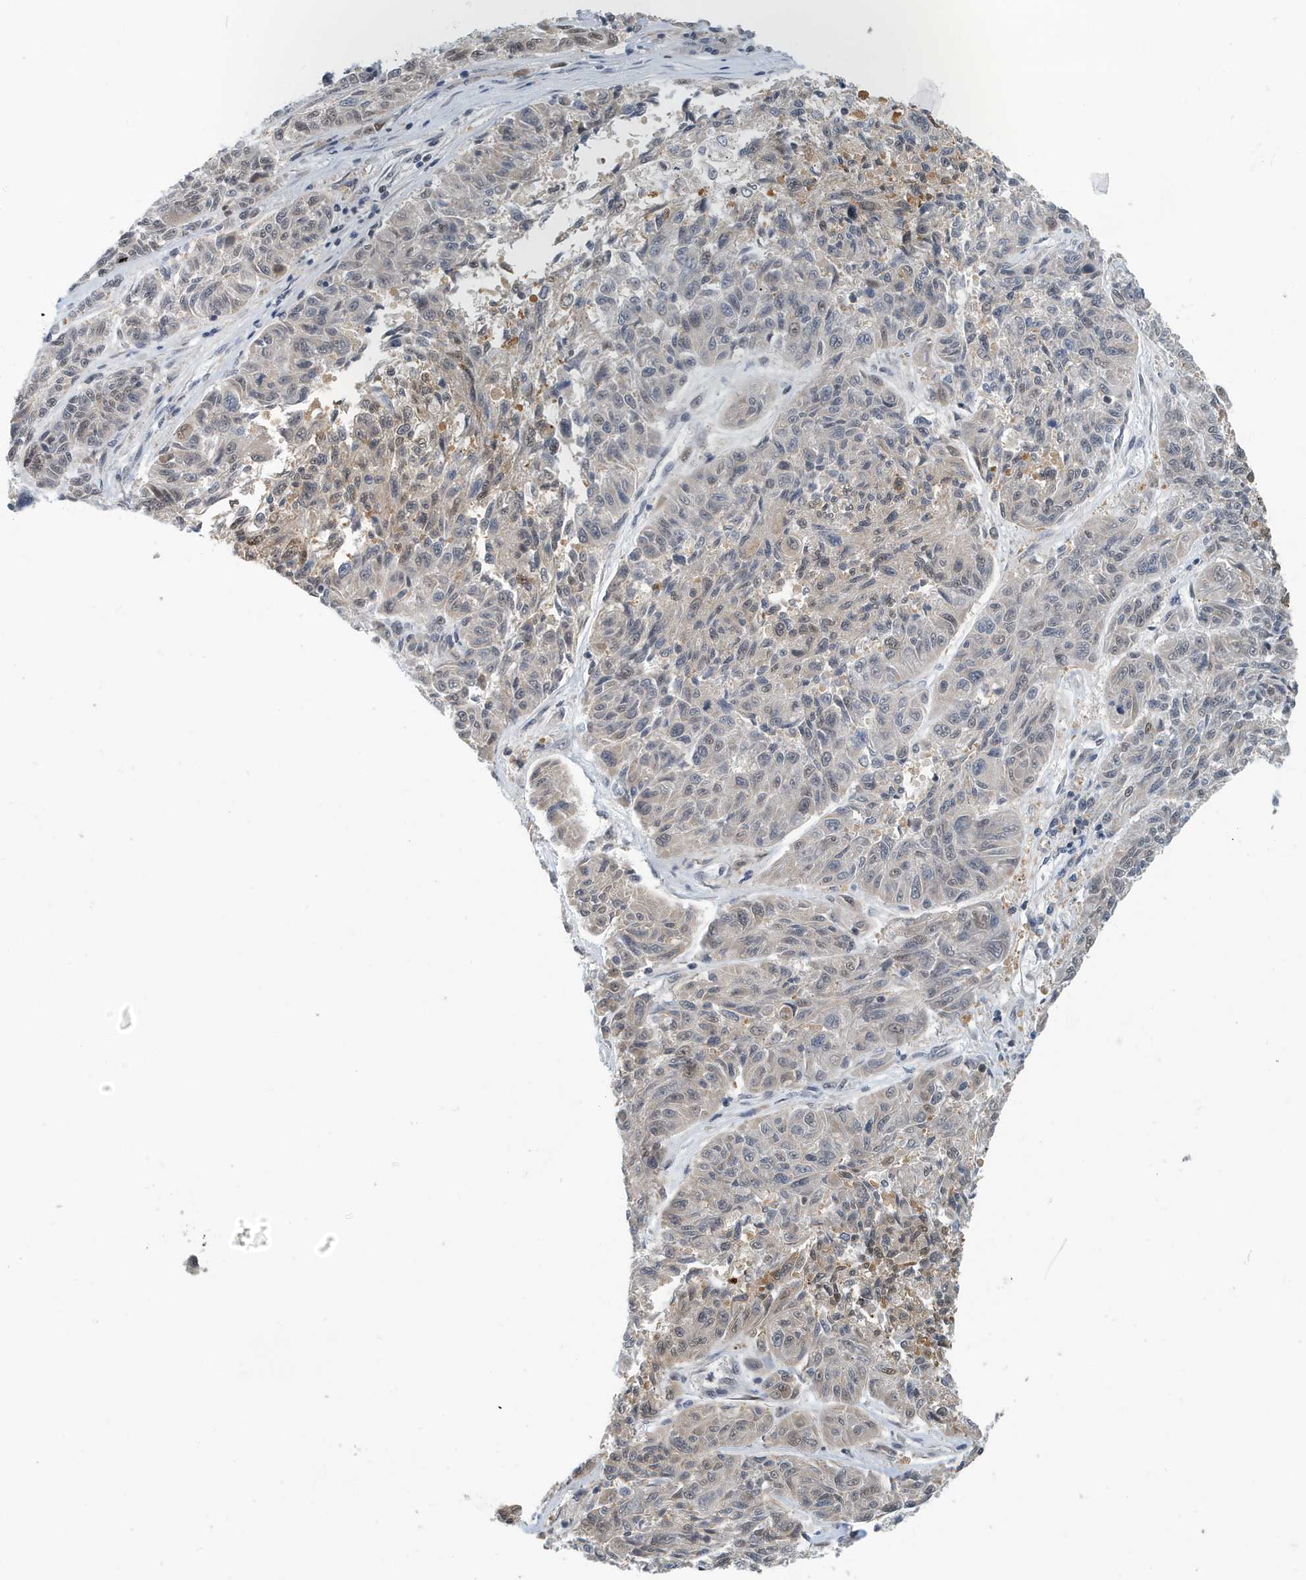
{"staining": {"intensity": "weak", "quantity": "25%-75%", "location": "nuclear"}, "tissue": "melanoma", "cell_type": "Tumor cells", "image_type": "cancer", "snomed": [{"axis": "morphology", "description": "Malignant melanoma, NOS"}, {"axis": "topography", "description": "Skin"}], "caption": "This micrograph exhibits melanoma stained with IHC to label a protein in brown. The nuclear of tumor cells show weak positivity for the protein. Nuclei are counter-stained blue.", "gene": "KIF15", "patient": {"sex": "male", "age": 53}}